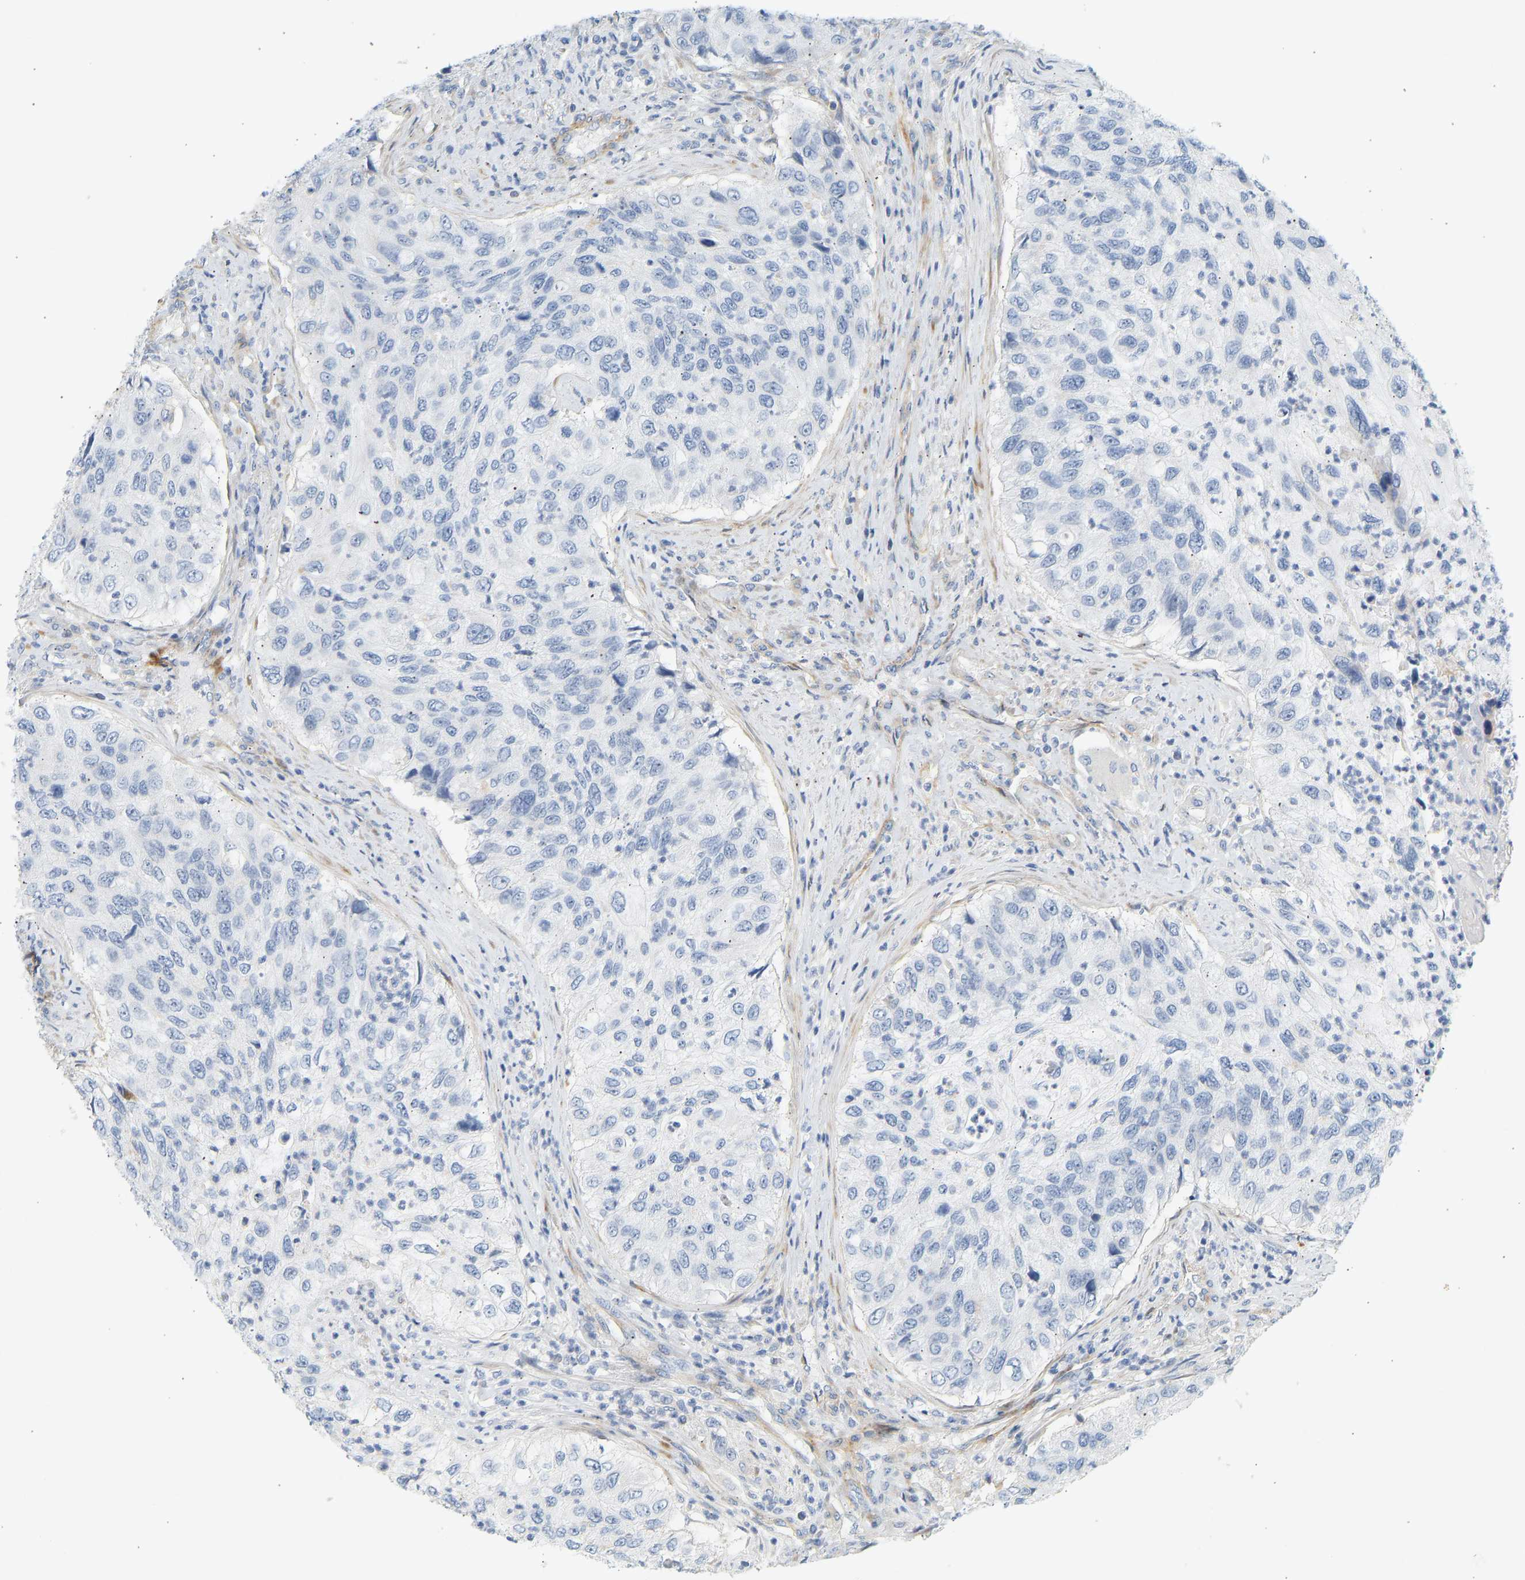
{"staining": {"intensity": "negative", "quantity": "none", "location": "none"}, "tissue": "urothelial cancer", "cell_type": "Tumor cells", "image_type": "cancer", "snomed": [{"axis": "morphology", "description": "Urothelial carcinoma, High grade"}, {"axis": "topography", "description": "Urinary bladder"}], "caption": "Immunohistochemistry photomicrograph of neoplastic tissue: human urothelial carcinoma (high-grade) stained with DAB (3,3'-diaminobenzidine) shows no significant protein positivity in tumor cells.", "gene": "SLC30A7", "patient": {"sex": "female", "age": 60}}